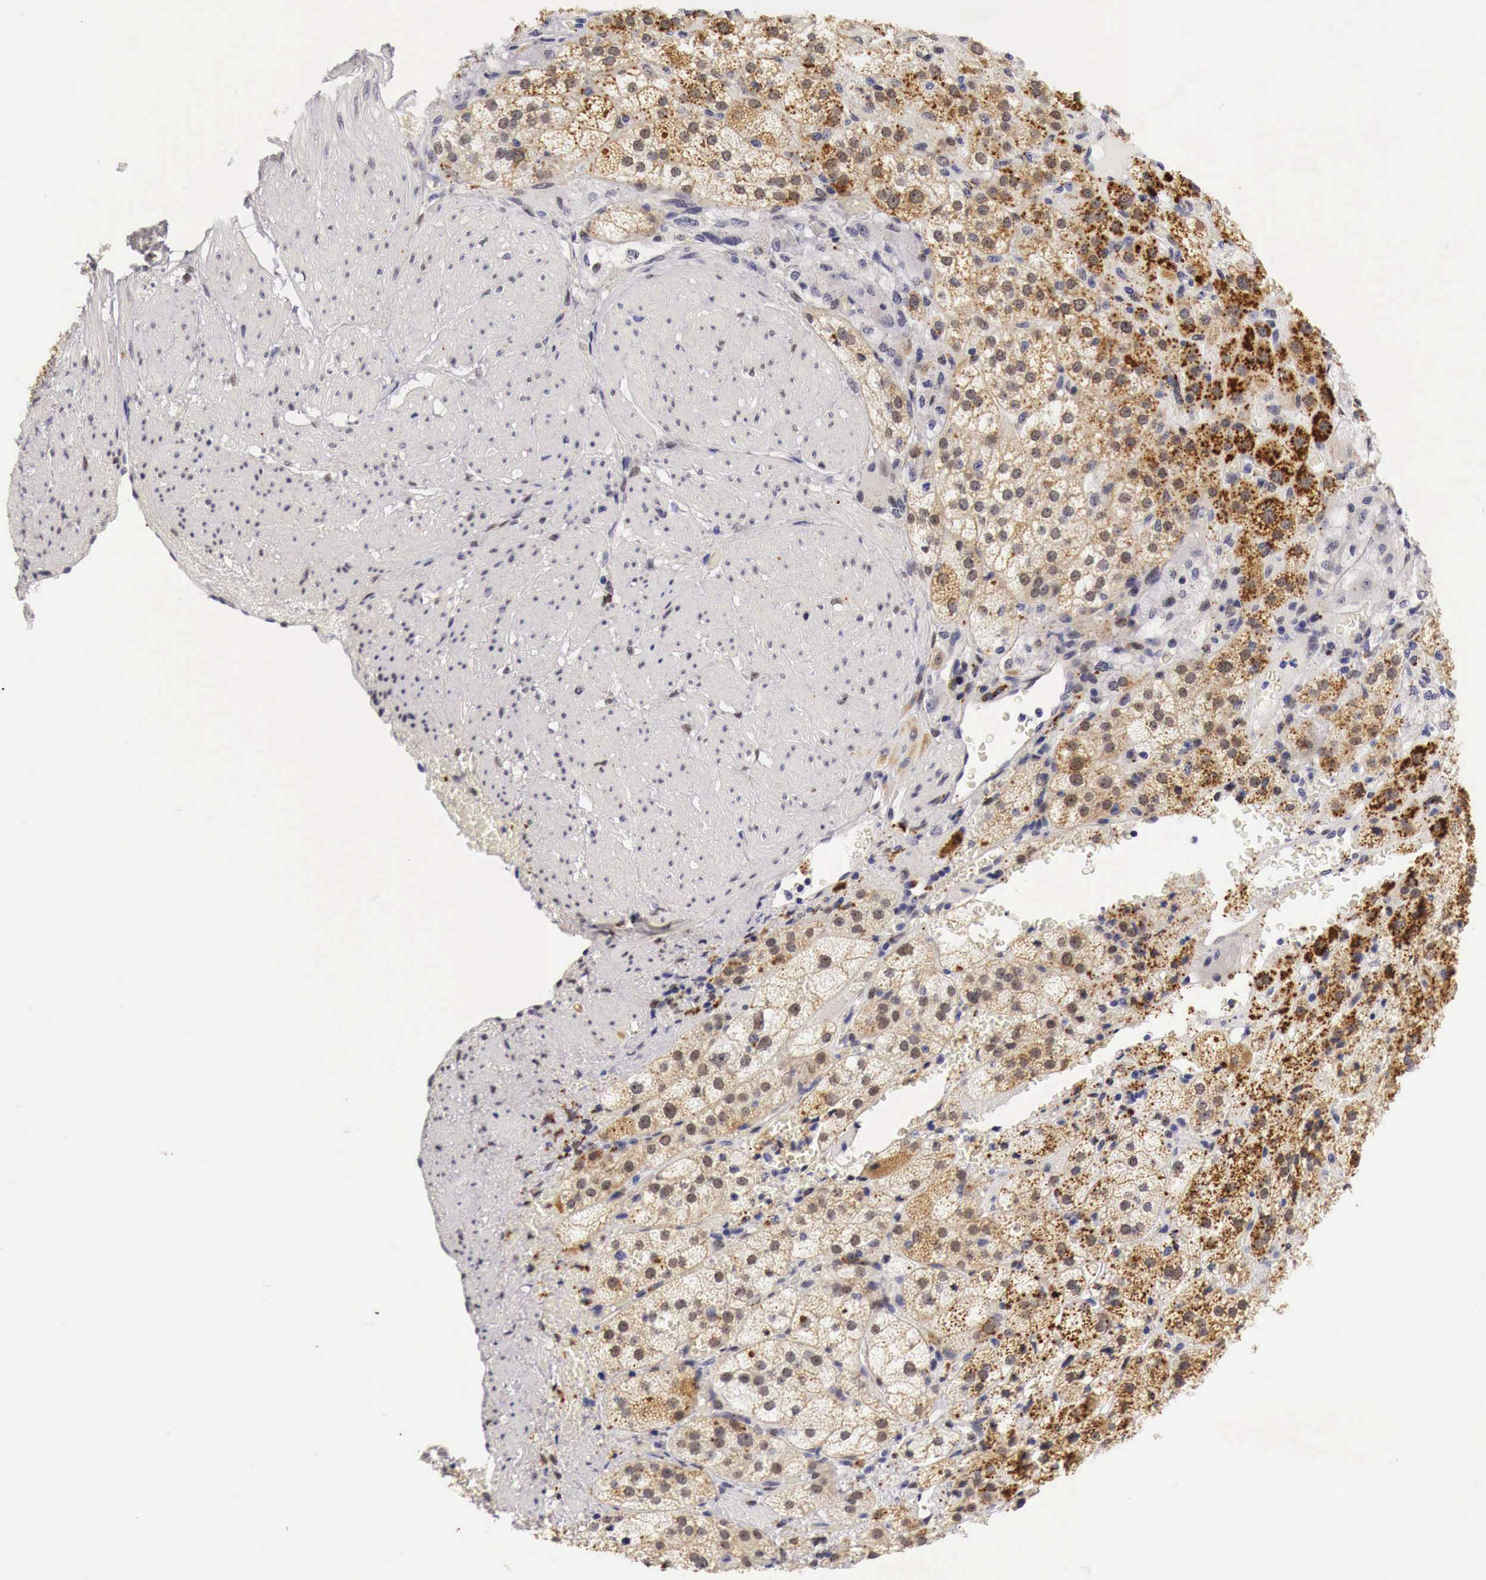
{"staining": {"intensity": "strong", "quantity": ">75%", "location": "cytoplasmic/membranous"}, "tissue": "adrenal gland", "cell_type": "Glandular cells", "image_type": "normal", "snomed": [{"axis": "morphology", "description": "Normal tissue, NOS"}, {"axis": "topography", "description": "Adrenal gland"}], "caption": "Unremarkable adrenal gland was stained to show a protein in brown. There is high levels of strong cytoplasmic/membranous positivity in about >75% of glandular cells. Nuclei are stained in blue.", "gene": "CASP3", "patient": {"sex": "female", "age": 60}}